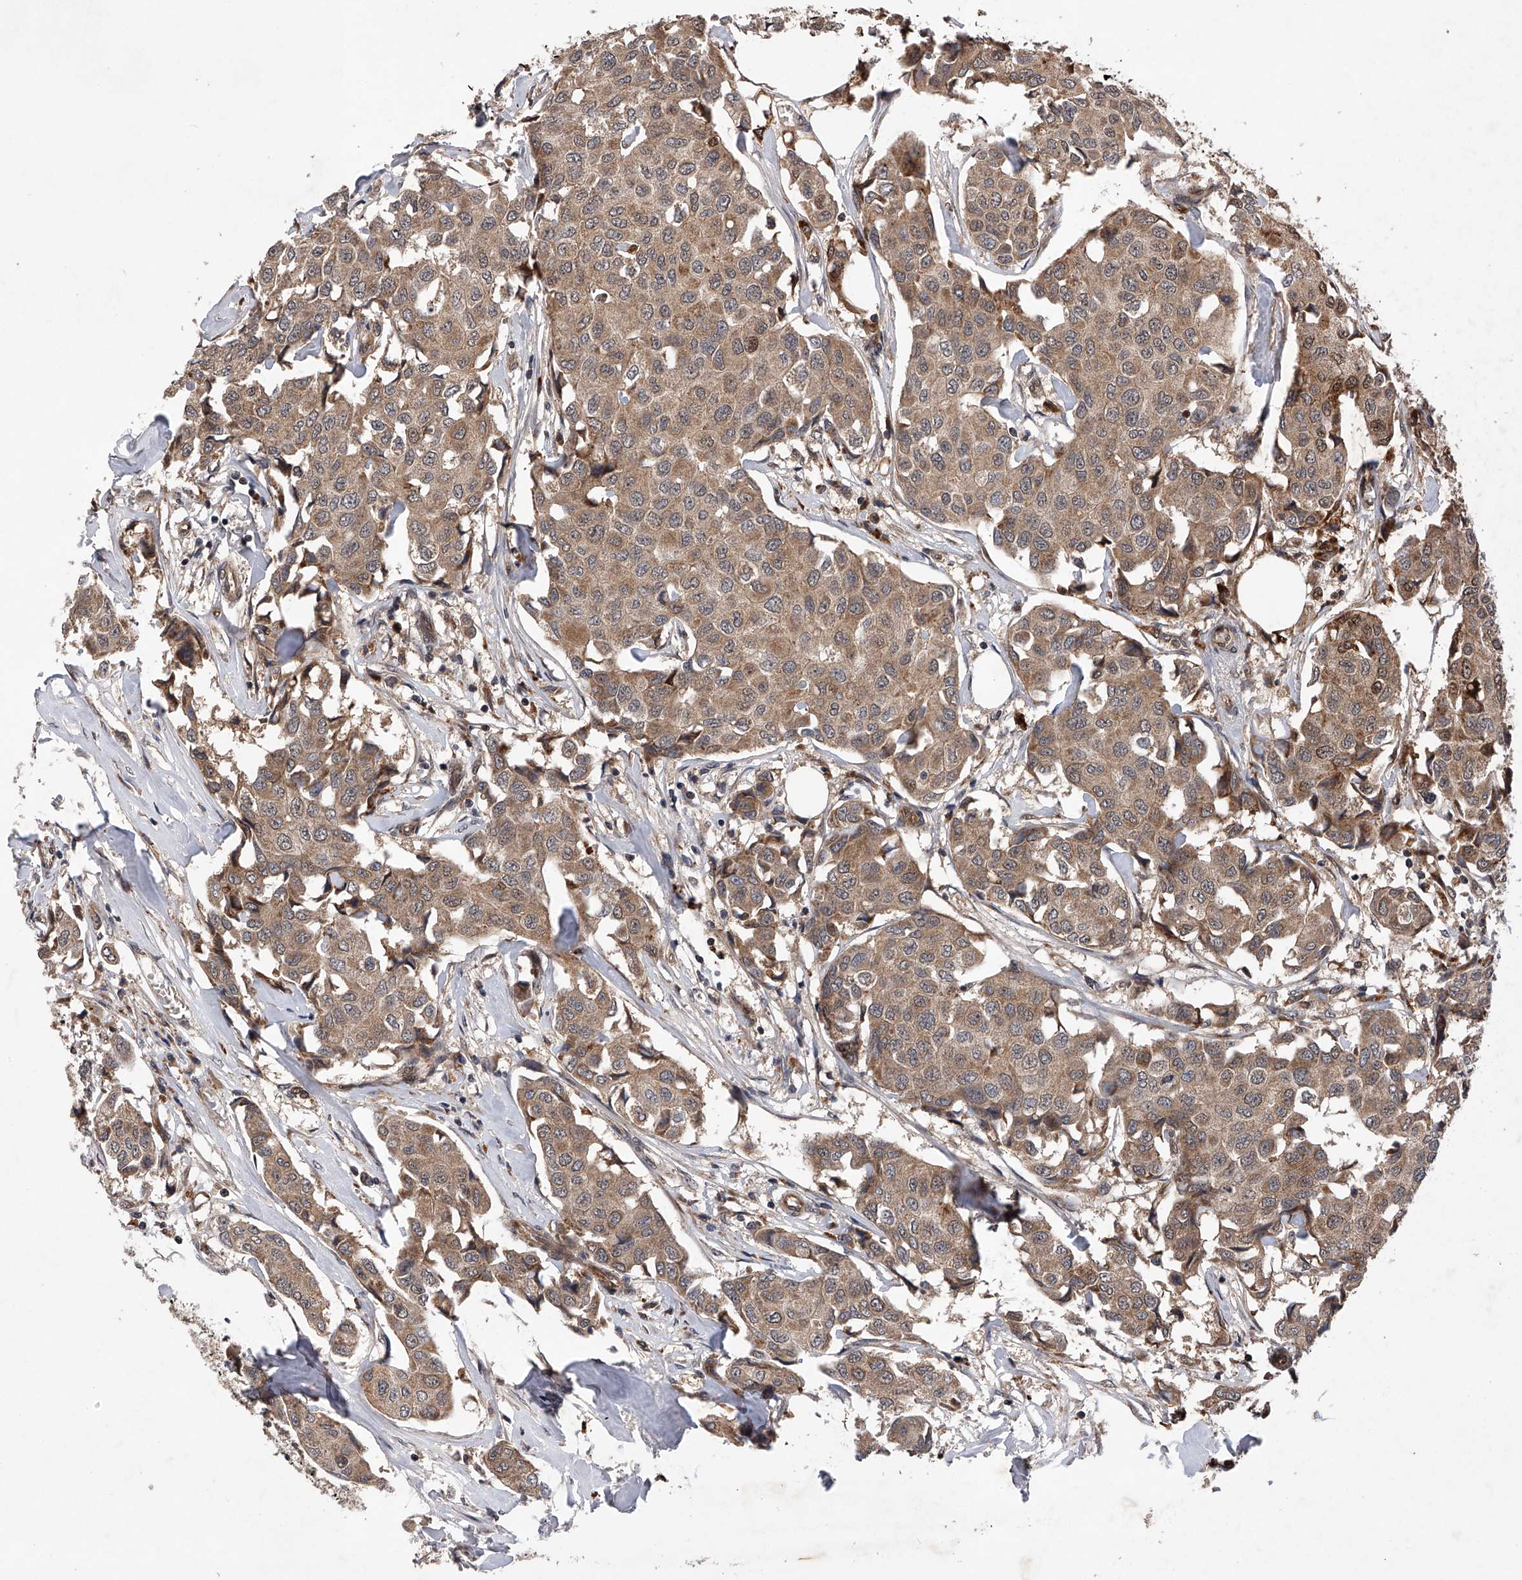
{"staining": {"intensity": "moderate", "quantity": ">75%", "location": "cytoplasmic/membranous"}, "tissue": "breast cancer", "cell_type": "Tumor cells", "image_type": "cancer", "snomed": [{"axis": "morphology", "description": "Duct carcinoma"}, {"axis": "topography", "description": "Breast"}], "caption": "There is medium levels of moderate cytoplasmic/membranous staining in tumor cells of infiltrating ductal carcinoma (breast), as demonstrated by immunohistochemical staining (brown color).", "gene": "MAP3K11", "patient": {"sex": "female", "age": 80}}